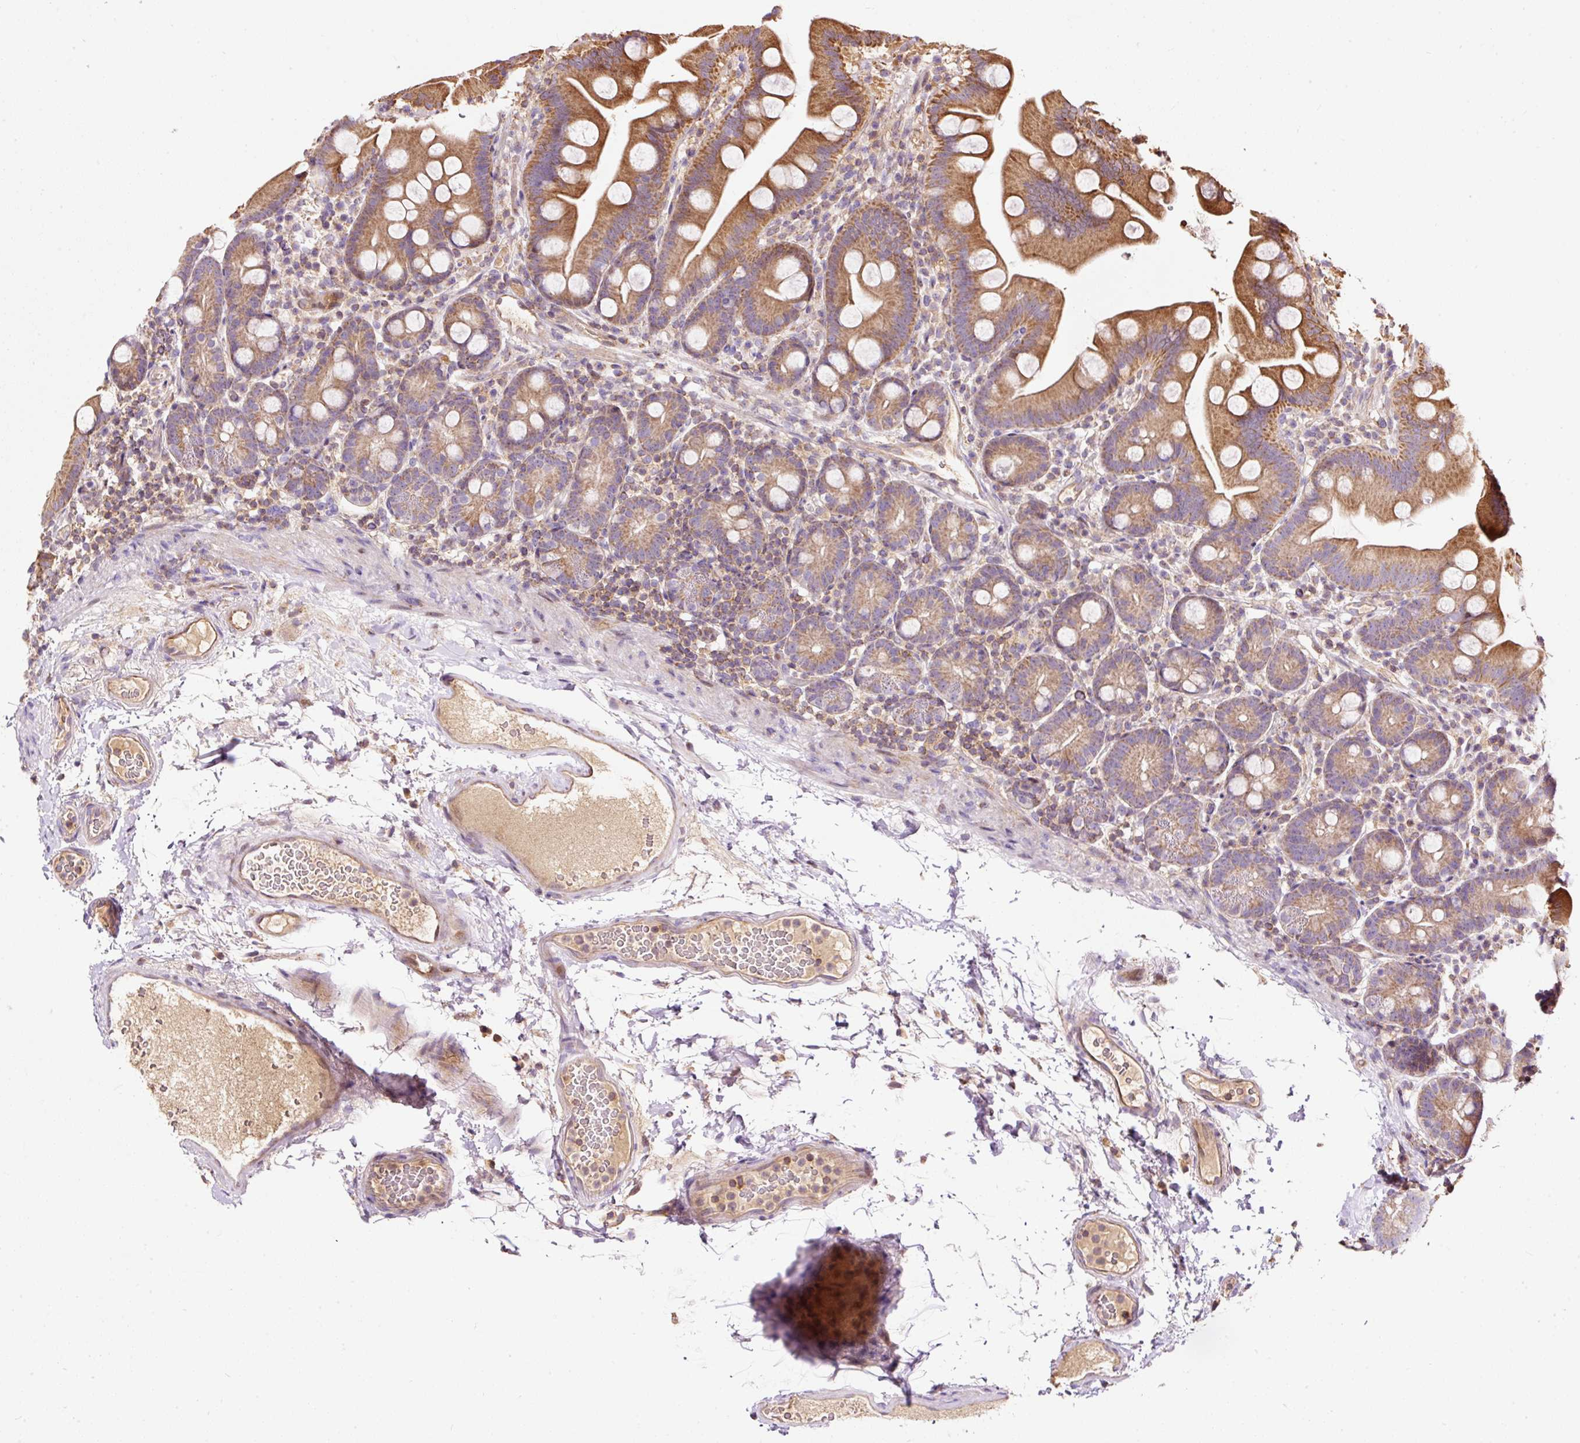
{"staining": {"intensity": "moderate", "quantity": ">75%", "location": "cytoplasmic/membranous"}, "tissue": "small intestine", "cell_type": "Glandular cells", "image_type": "normal", "snomed": [{"axis": "morphology", "description": "Normal tissue, NOS"}, {"axis": "topography", "description": "Small intestine"}], "caption": "This micrograph exhibits immunohistochemistry staining of normal small intestine, with medium moderate cytoplasmic/membranous staining in approximately >75% of glandular cells.", "gene": "BOLA3", "patient": {"sex": "female", "age": 68}}